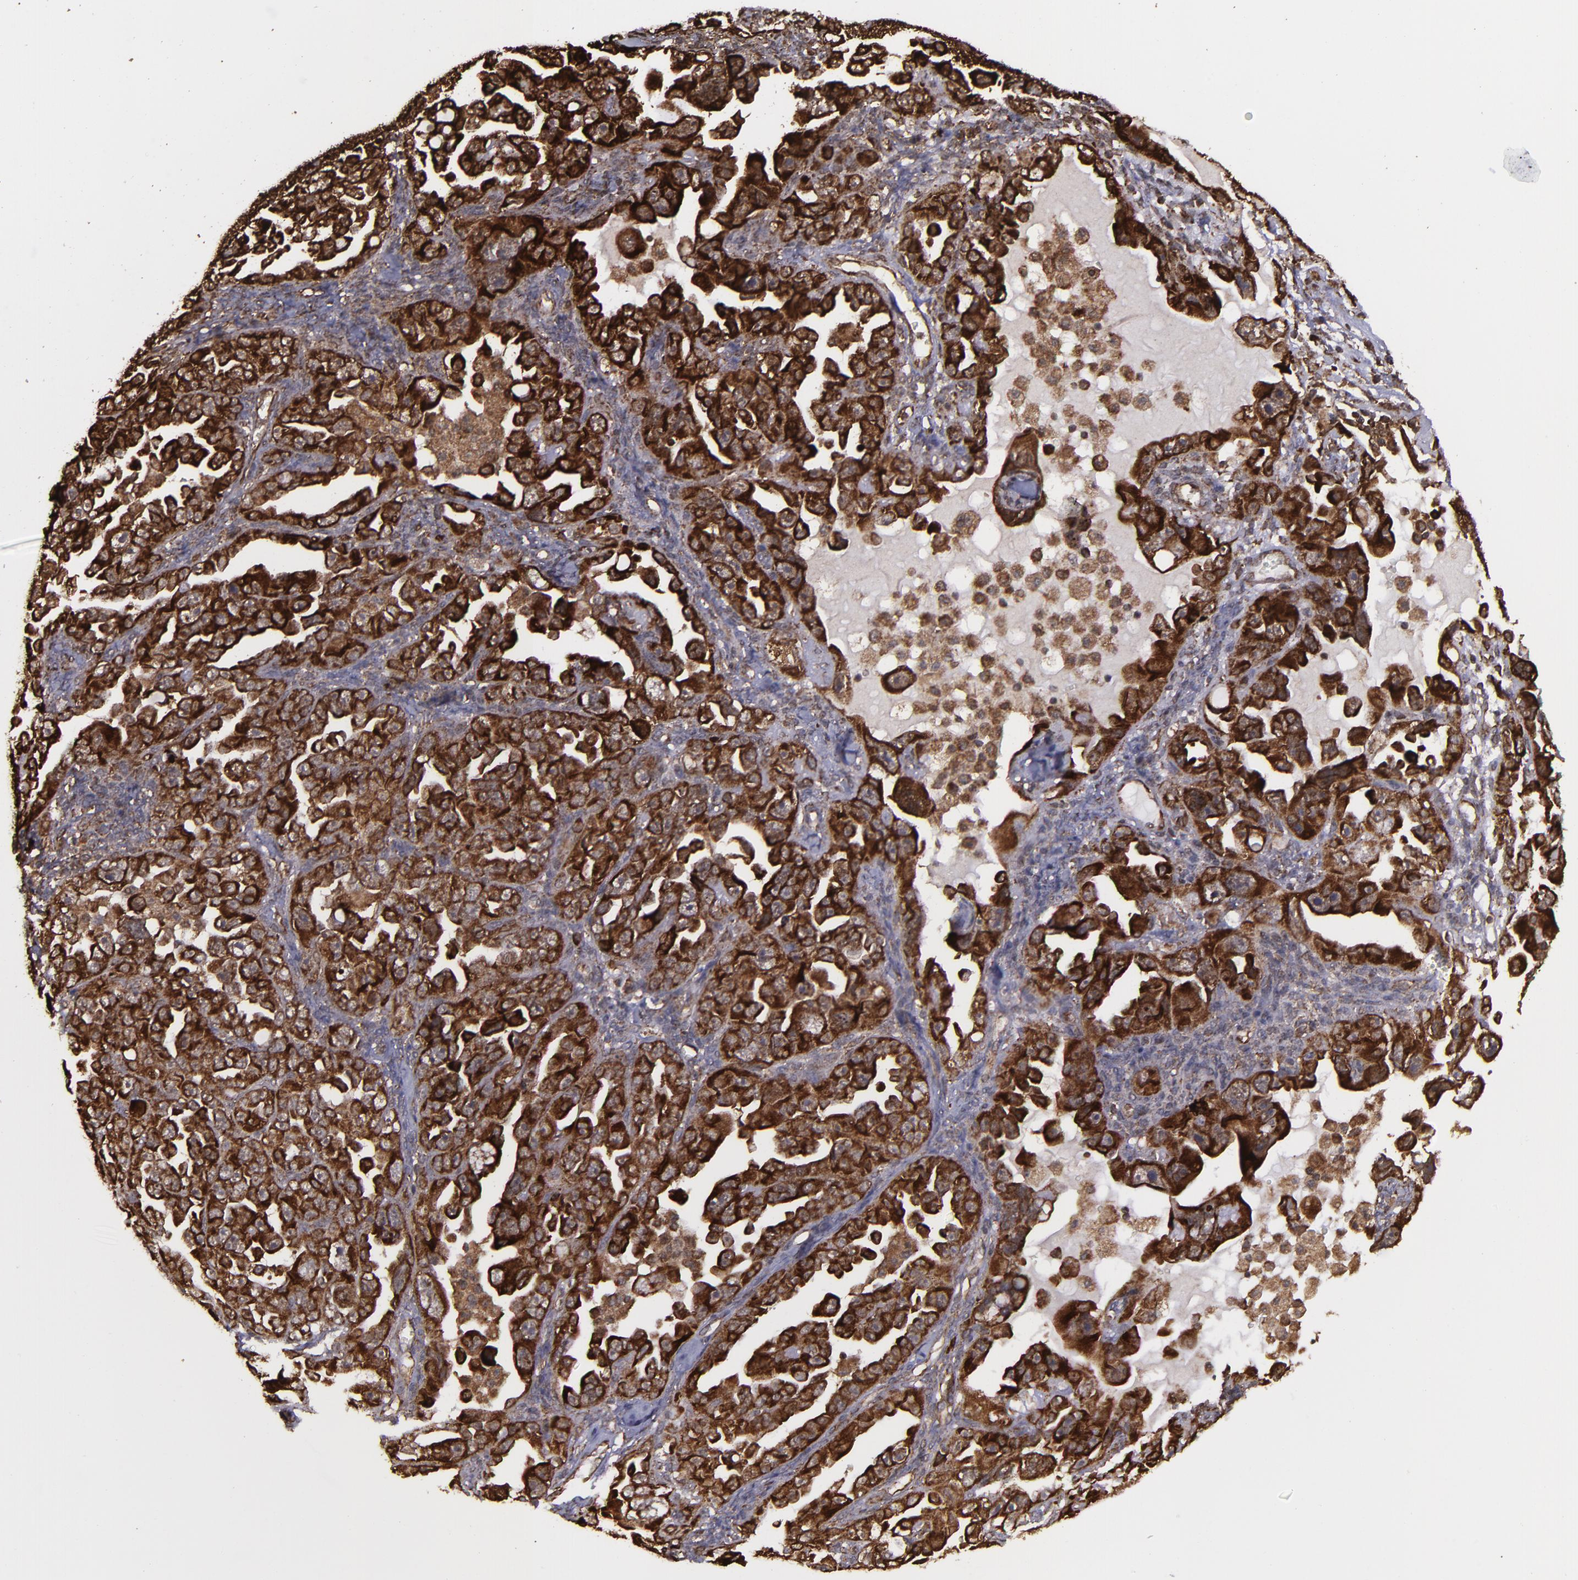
{"staining": {"intensity": "strong", "quantity": ">75%", "location": "cytoplasmic/membranous,nuclear"}, "tissue": "ovarian cancer", "cell_type": "Tumor cells", "image_type": "cancer", "snomed": [{"axis": "morphology", "description": "Cystadenocarcinoma, serous, NOS"}, {"axis": "topography", "description": "Ovary"}], "caption": "Immunohistochemistry (IHC) of serous cystadenocarcinoma (ovarian) demonstrates high levels of strong cytoplasmic/membranous and nuclear positivity in about >75% of tumor cells. The staining is performed using DAB brown chromogen to label protein expression. The nuclei are counter-stained blue using hematoxylin.", "gene": "EIF4ENIF1", "patient": {"sex": "female", "age": 66}}